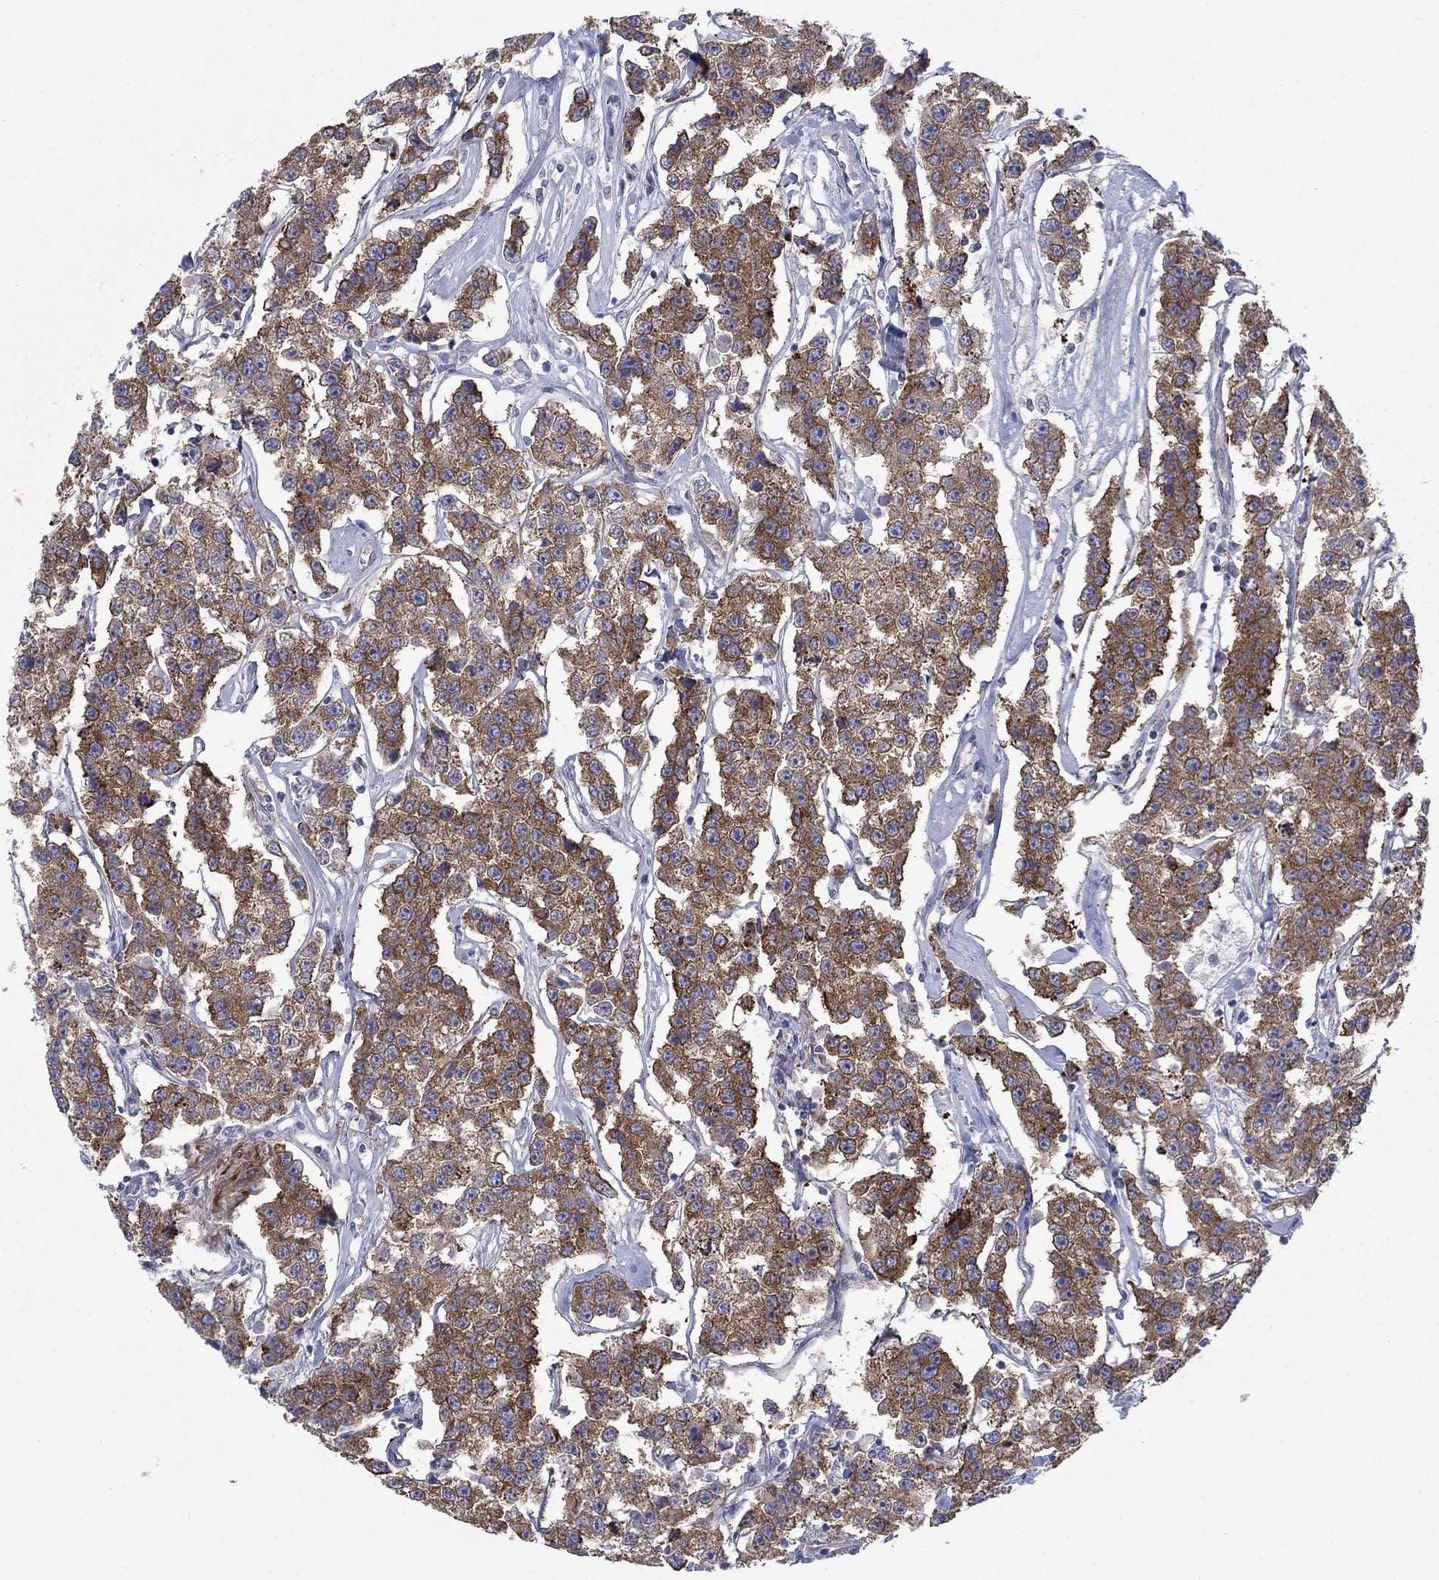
{"staining": {"intensity": "strong", "quantity": "25%-75%", "location": "cytoplasmic/membranous"}, "tissue": "testis cancer", "cell_type": "Tumor cells", "image_type": "cancer", "snomed": [{"axis": "morphology", "description": "Seminoma, NOS"}, {"axis": "topography", "description": "Testis"}], "caption": "Strong cytoplasmic/membranous expression for a protein is appreciated in about 25%-75% of tumor cells of testis cancer (seminoma) using immunohistochemistry.", "gene": "FXR1", "patient": {"sex": "male", "age": 59}}